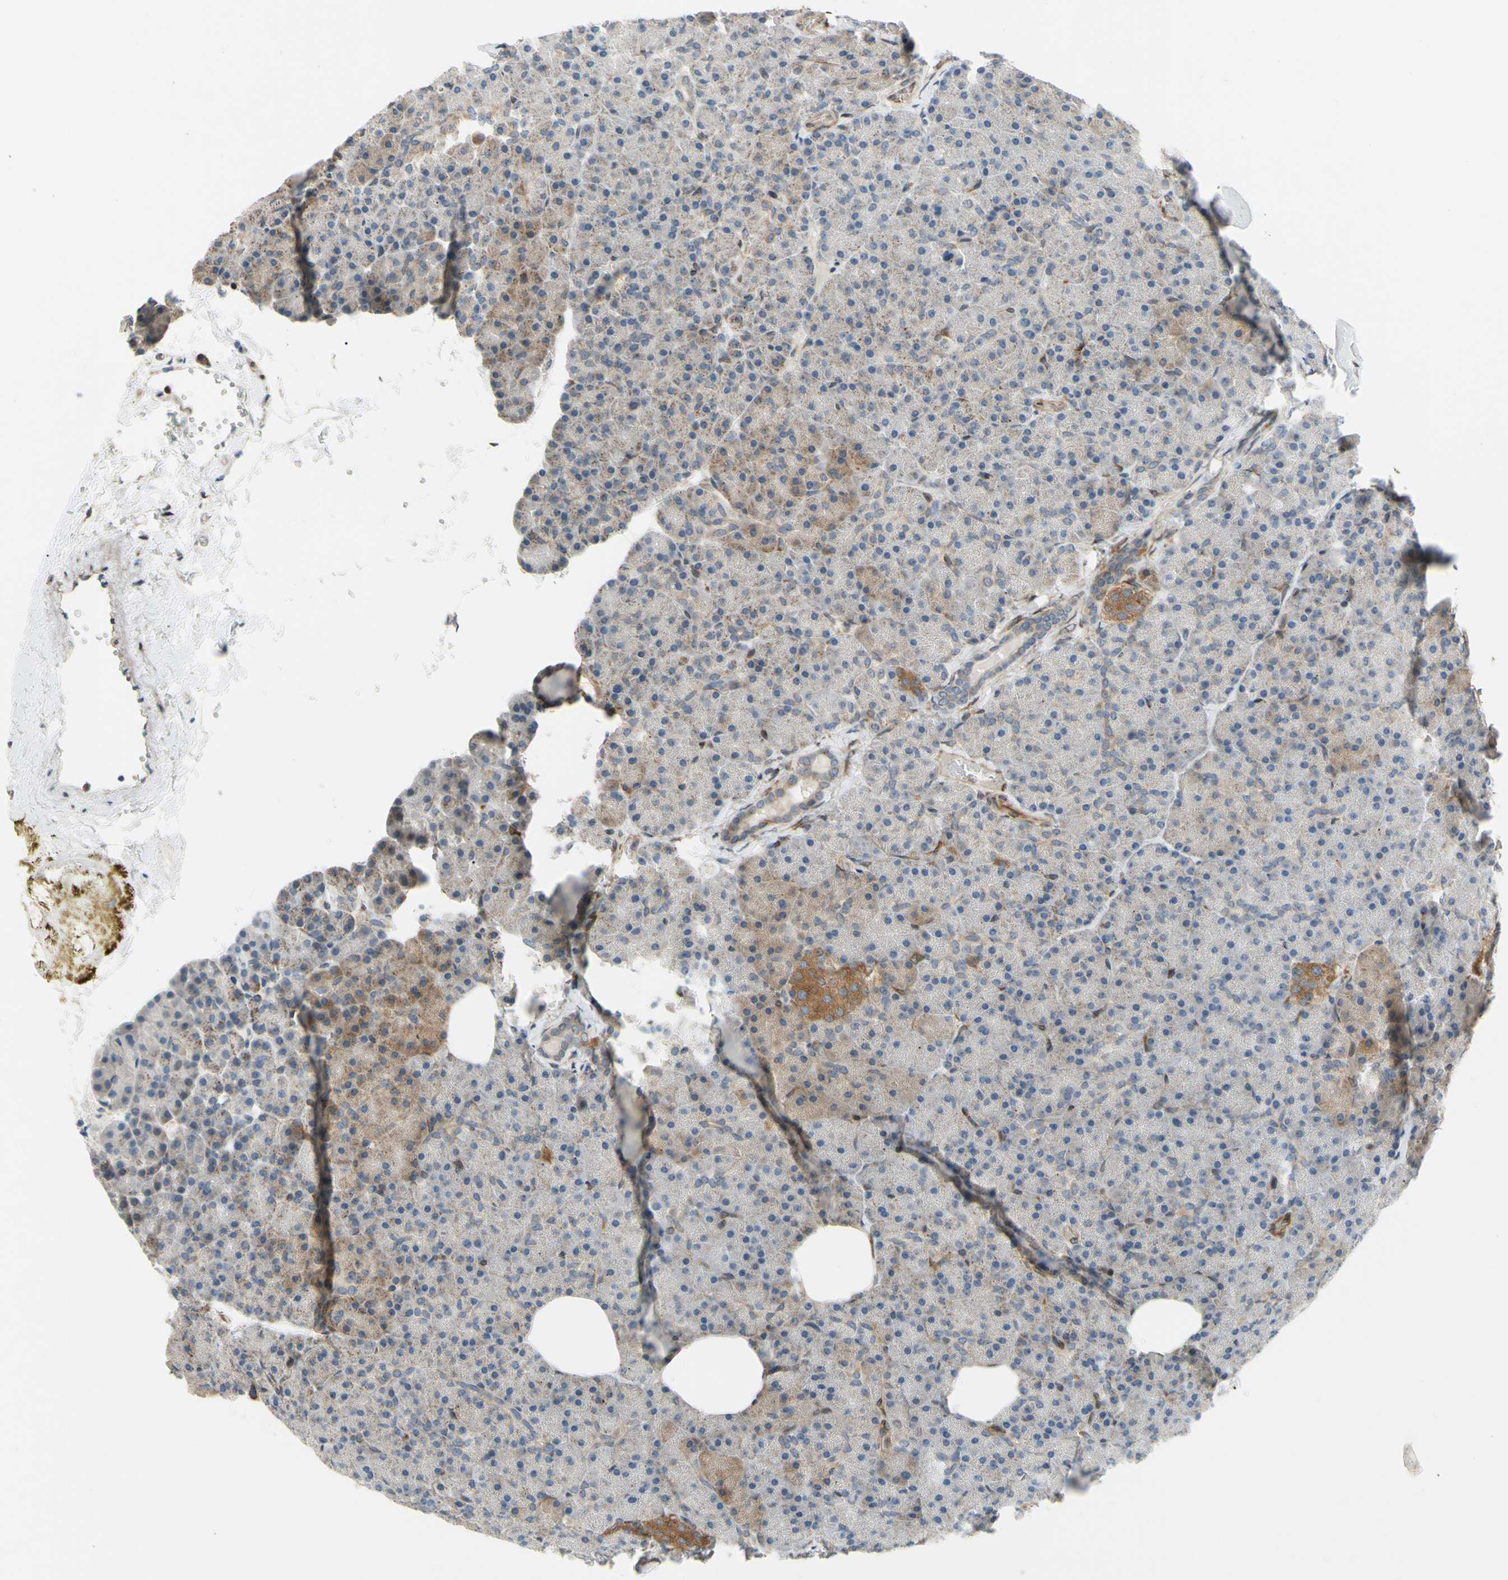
{"staining": {"intensity": "weak", "quantity": "25%-75%", "location": "cytoplasmic/membranous"}, "tissue": "pancreas", "cell_type": "Exocrine glandular cells", "image_type": "normal", "snomed": [{"axis": "morphology", "description": "Normal tissue, NOS"}, {"axis": "topography", "description": "Pancreas"}], "caption": "Exocrine glandular cells reveal low levels of weak cytoplasmic/membranous expression in about 25%-75% of cells in unremarkable human pancreas. The staining is performed using DAB brown chromogen to label protein expression. The nuclei are counter-stained blue using hematoxylin.", "gene": "PRAF2", "patient": {"sex": "female", "age": 35}}